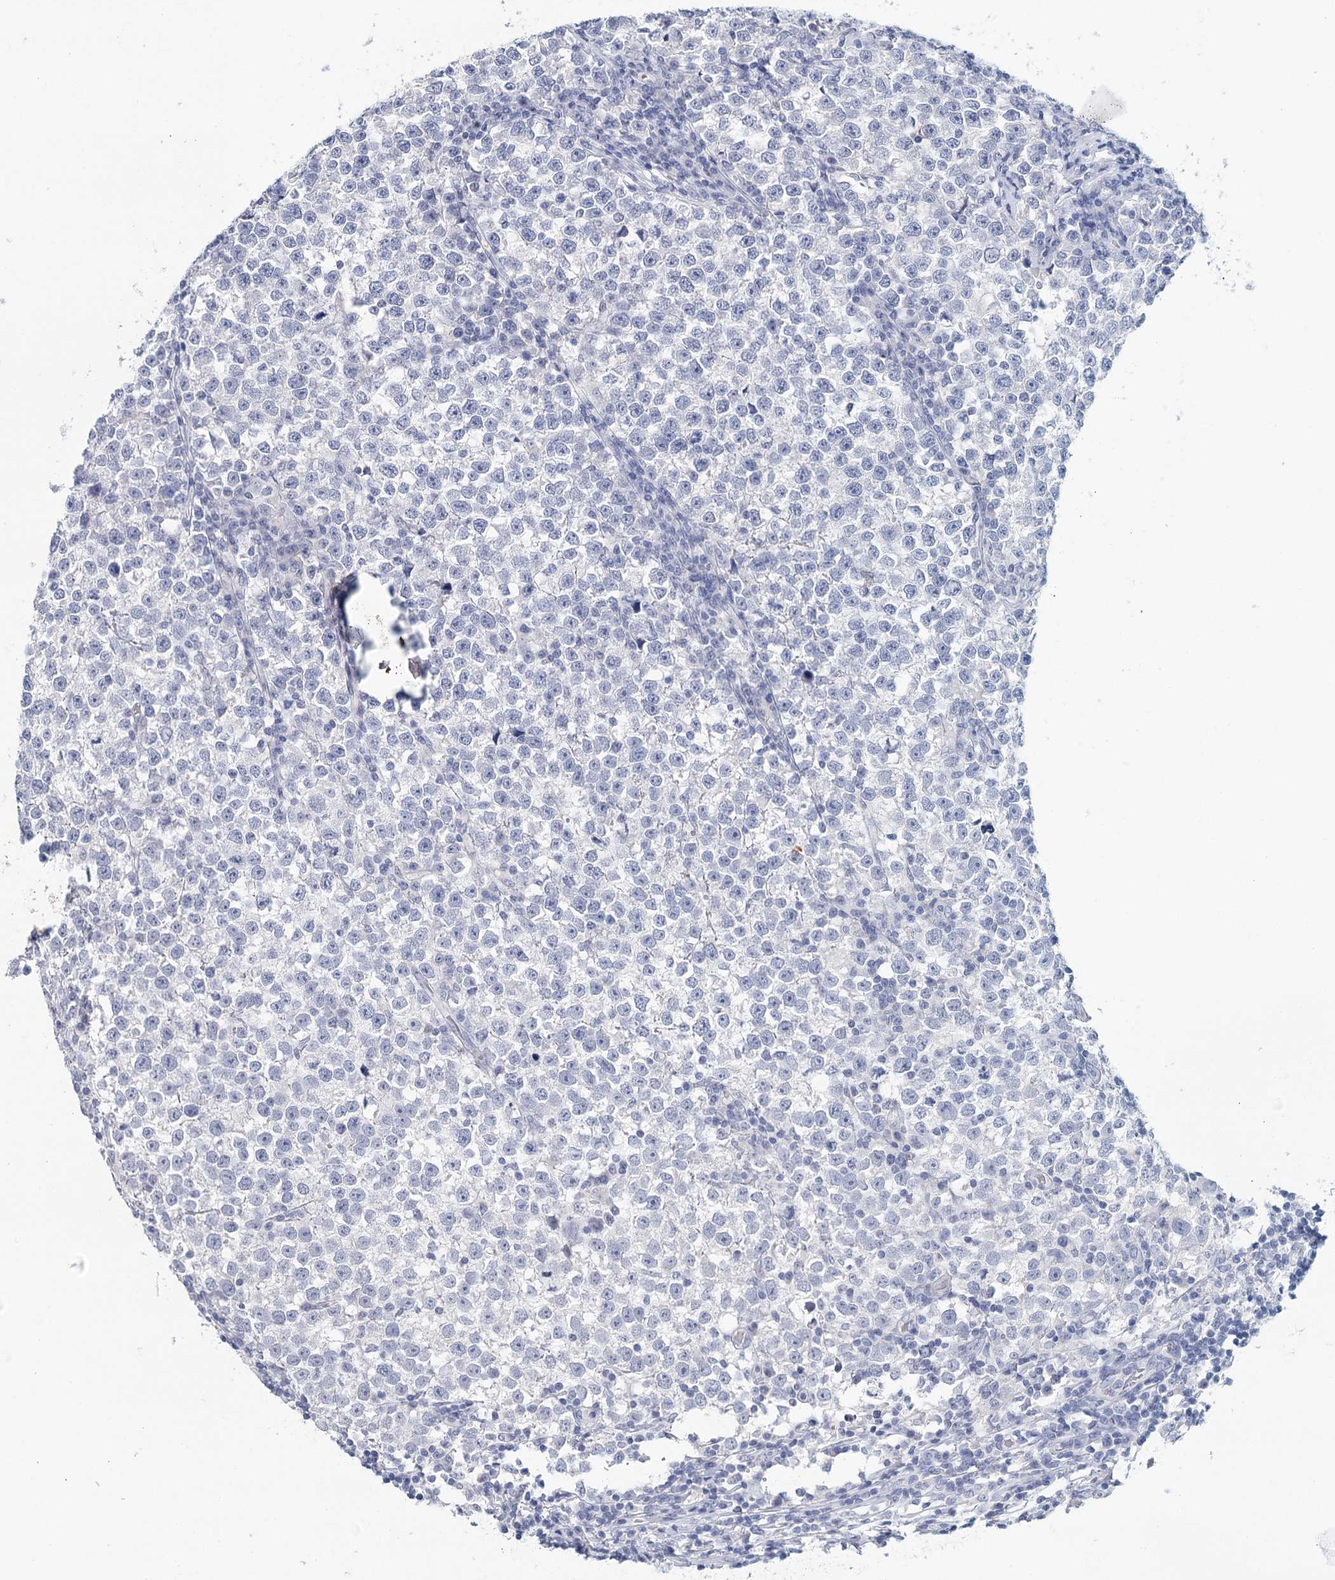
{"staining": {"intensity": "negative", "quantity": "none", "location": "none"}, "tissue": "testis cancer", "cell_type": "Tumor cells", "image_type": "cancer", "snomed": [{"axis": "morphology", "description": "Normal tissue, NOS"}, {"axis": "morphology", "description": "Seminoma, NOS"}, {"axis": "topography", "description": "Testis"}], "caption": "High power microscopy image of an IHC histopathology image of testis cancer (seminoma), revealing no significant staining in tumor cells.", "gene": "HSPA4L", "patient": {"sex": "male", "age": 43}}